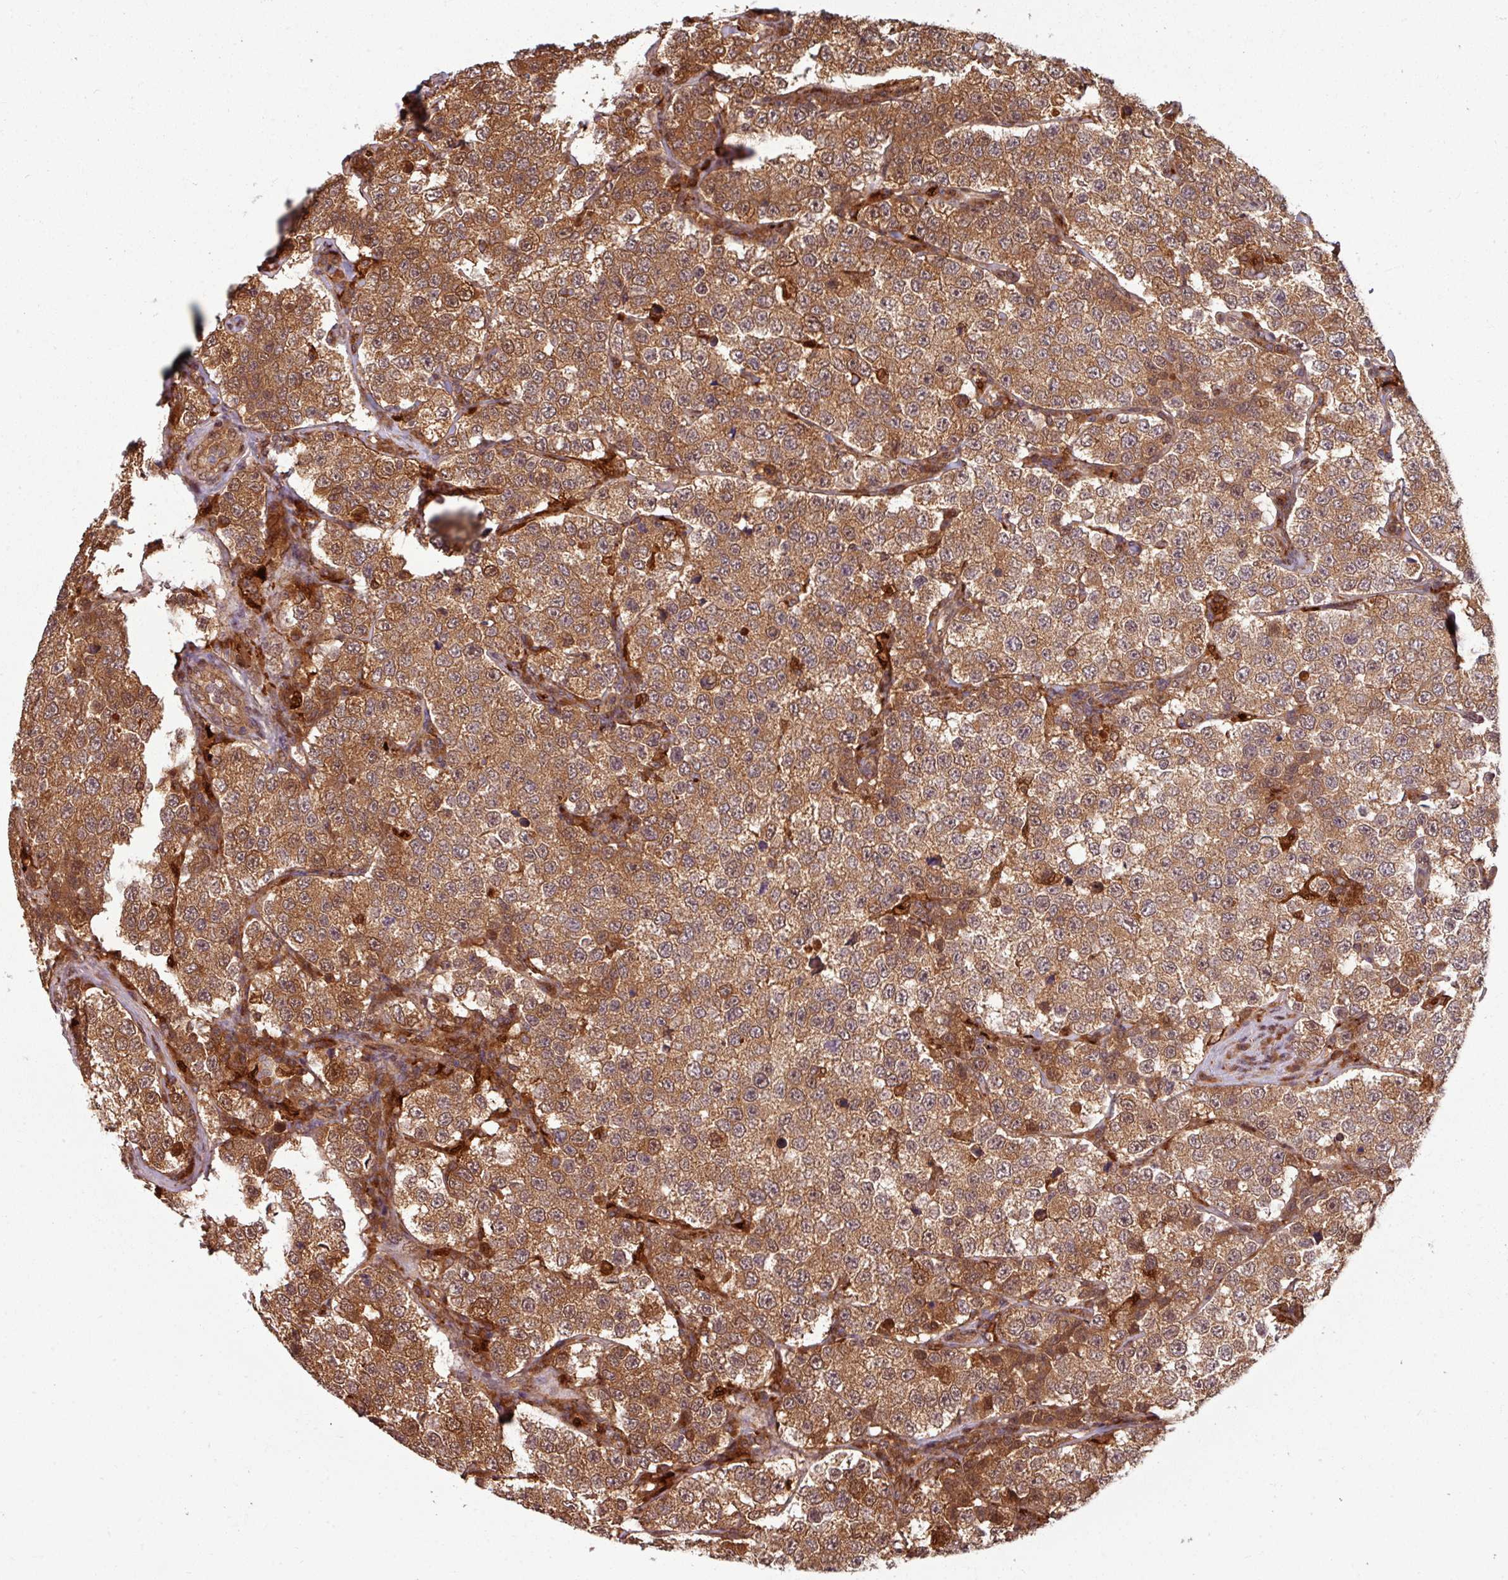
{"staining": {"intensity": "moderate", "quantity": ">75%", "location": "cytoplasmic/membranous,nuclear"}, "tissue": "testis cancer", "cell_type": "Tumor cells", "image_type": "cancer", "snomed": [{"axis": "morphology", "description": "Seminoma, NOS"}, {"axis": "topography", "description": "Testis"}], "caption": "IHC histopathology image of neoplastic tissue: testis seminoma stained using immunohistochemistry (IHC) demonstrates medium levels of moderate protein expression localized specifically in the cytoplasmic/membranous and nuclear of tumor cells, appearing as a cytoplasmic/membranous and nuclear brown color.", "gene": "KCTD11", "patient": {"sex": "male", "age": 34}}